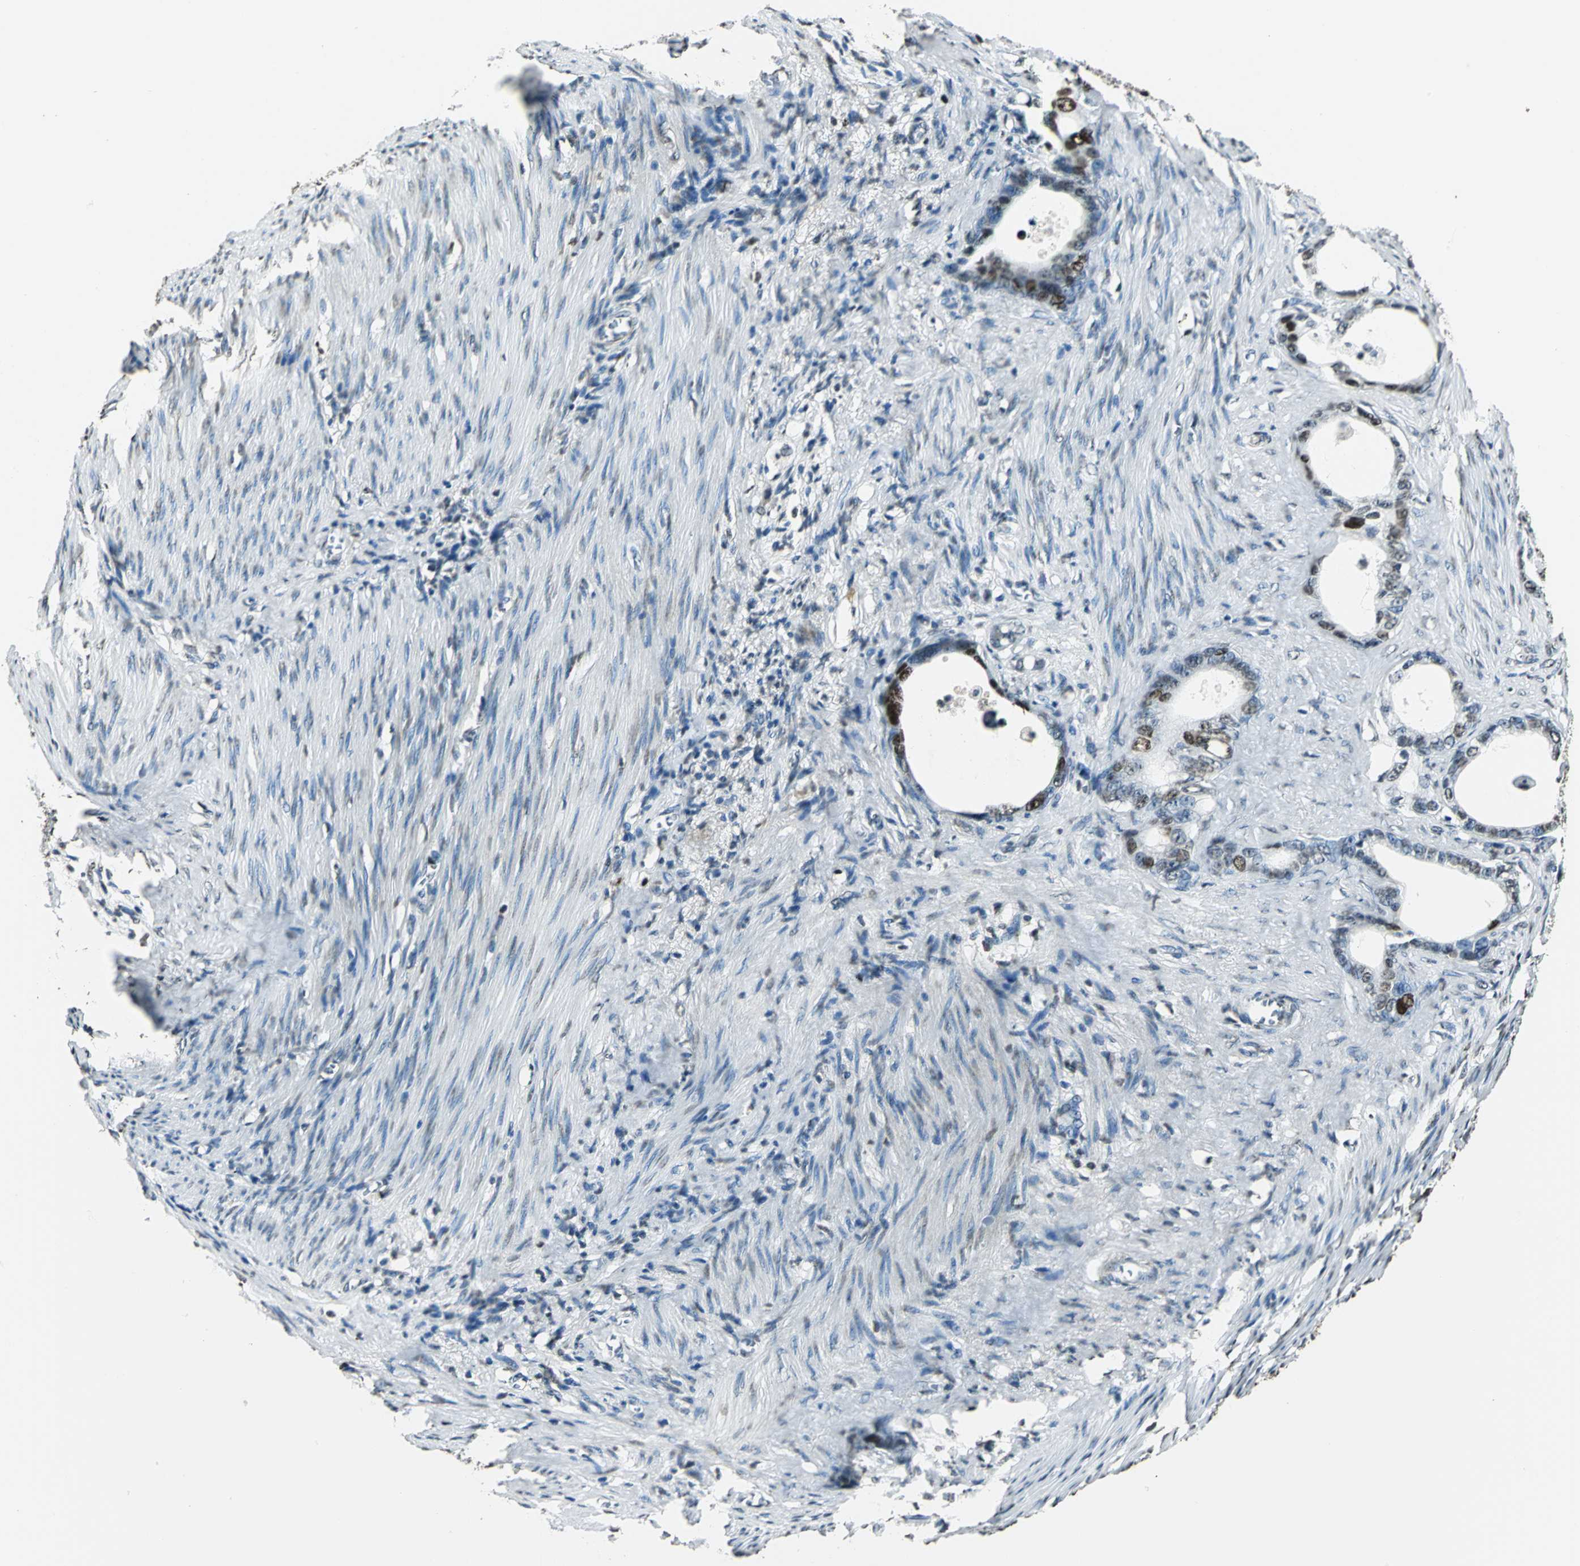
{"staining": {"intensity": "moderate", "quantity": "<25%", "location": "nuclear"}, "tissue": "stomach cancer", "cell_type": "Tumor cells", "image_type": "cancer", "snomed": [{"axis": "morphology", "description": "Adenocarcinoma, NOS"}, {"axis": "topography", "description": "Stomach"}], "caption": "Immunohistochemical staining of stomach cancer shows low levels of moderate nuclear staining in about <25% of tumor cells.", "gene": "MCM4", "patient": {"sex": "female", "age": 75}}